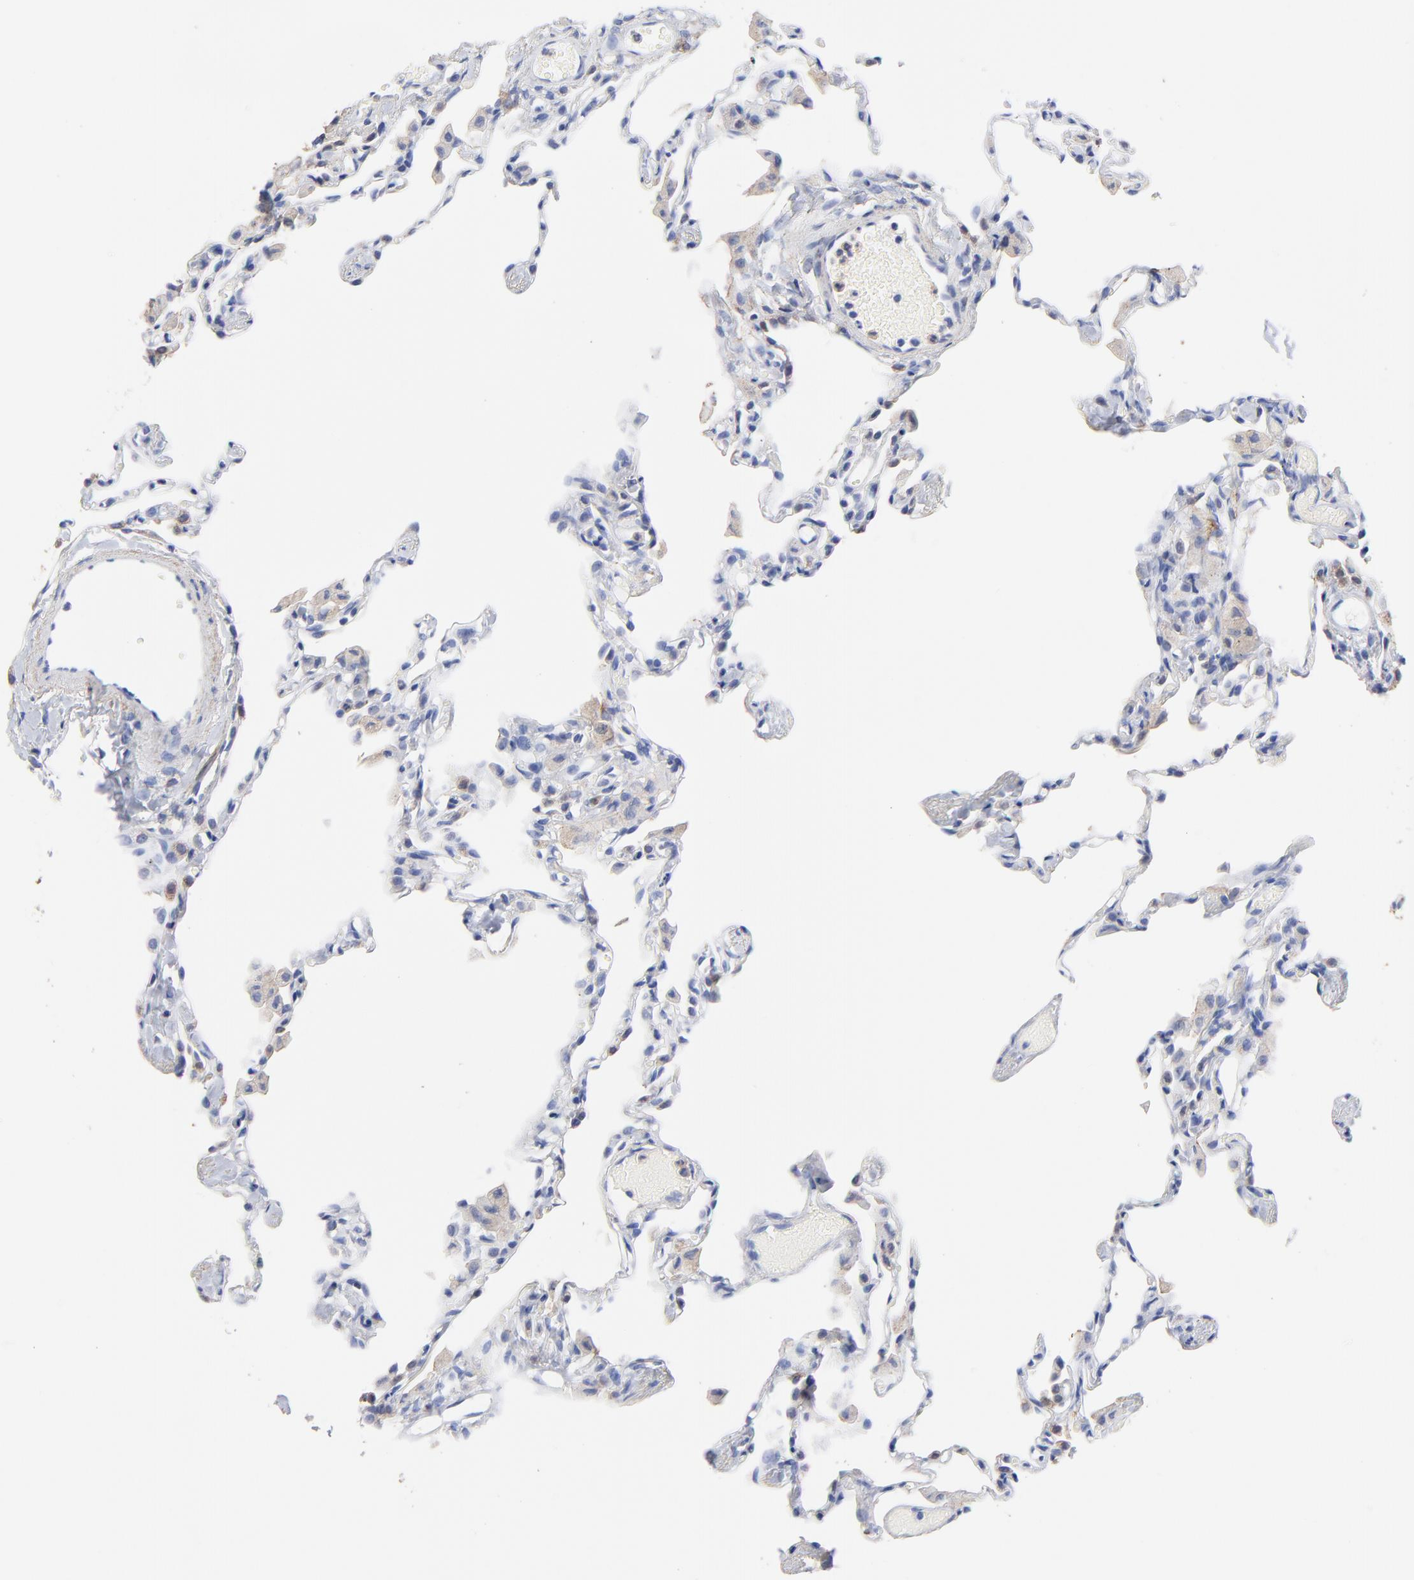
{"staining": {"intensity": "negative", "quantity": "none", "location": "none"}, "tissue": "lung", "cell_type": "Alveolar cells", "image_type": "normal", "snomed": [{"axis": "morphology", "description": "Normal tissue, NOS"}, {"axis": "topography", "description": "Lung"}], "caption": "DAB immunohistochemical staining of benign human lung displays no significant staining in alveolar cells.", "gene": "ASL", "patient": {"sex": "female", "age": 49}}